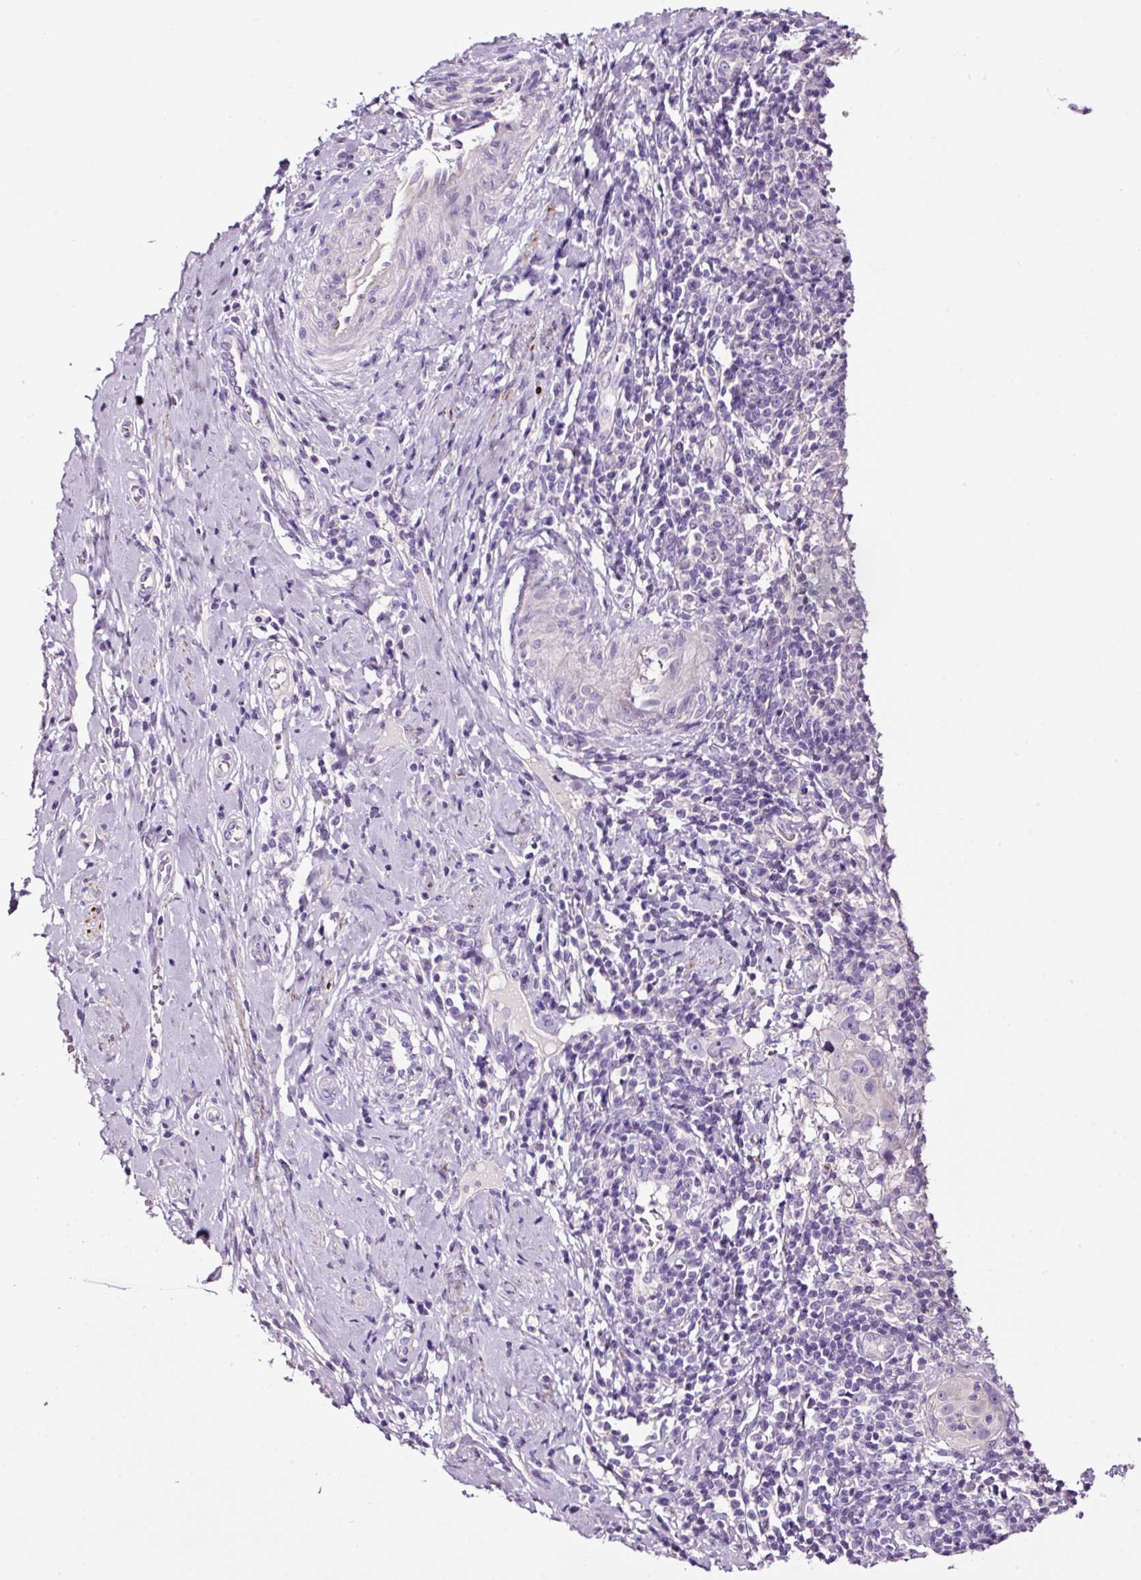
{"staining": {"intensity": "negative", "quantity": "none", "location": "none"}, "tissue": "cervical cancer", "cell_type": "Tumor cells", "image_type": "cancer", "snomed": [{"axis": "morphology", "description": "Squamous cell carcinoma, NOS"}, {"axis": "topography", "description": "Cervix"}], "caption": "DAB immunohistochemical staining of cervical cancer (squamous cell carcinoma) displays no significant staining in tumor cells. (DAB IHC, high magnification).", "gene": "PAM", "patient": {"sex": "female", "age": 31}}